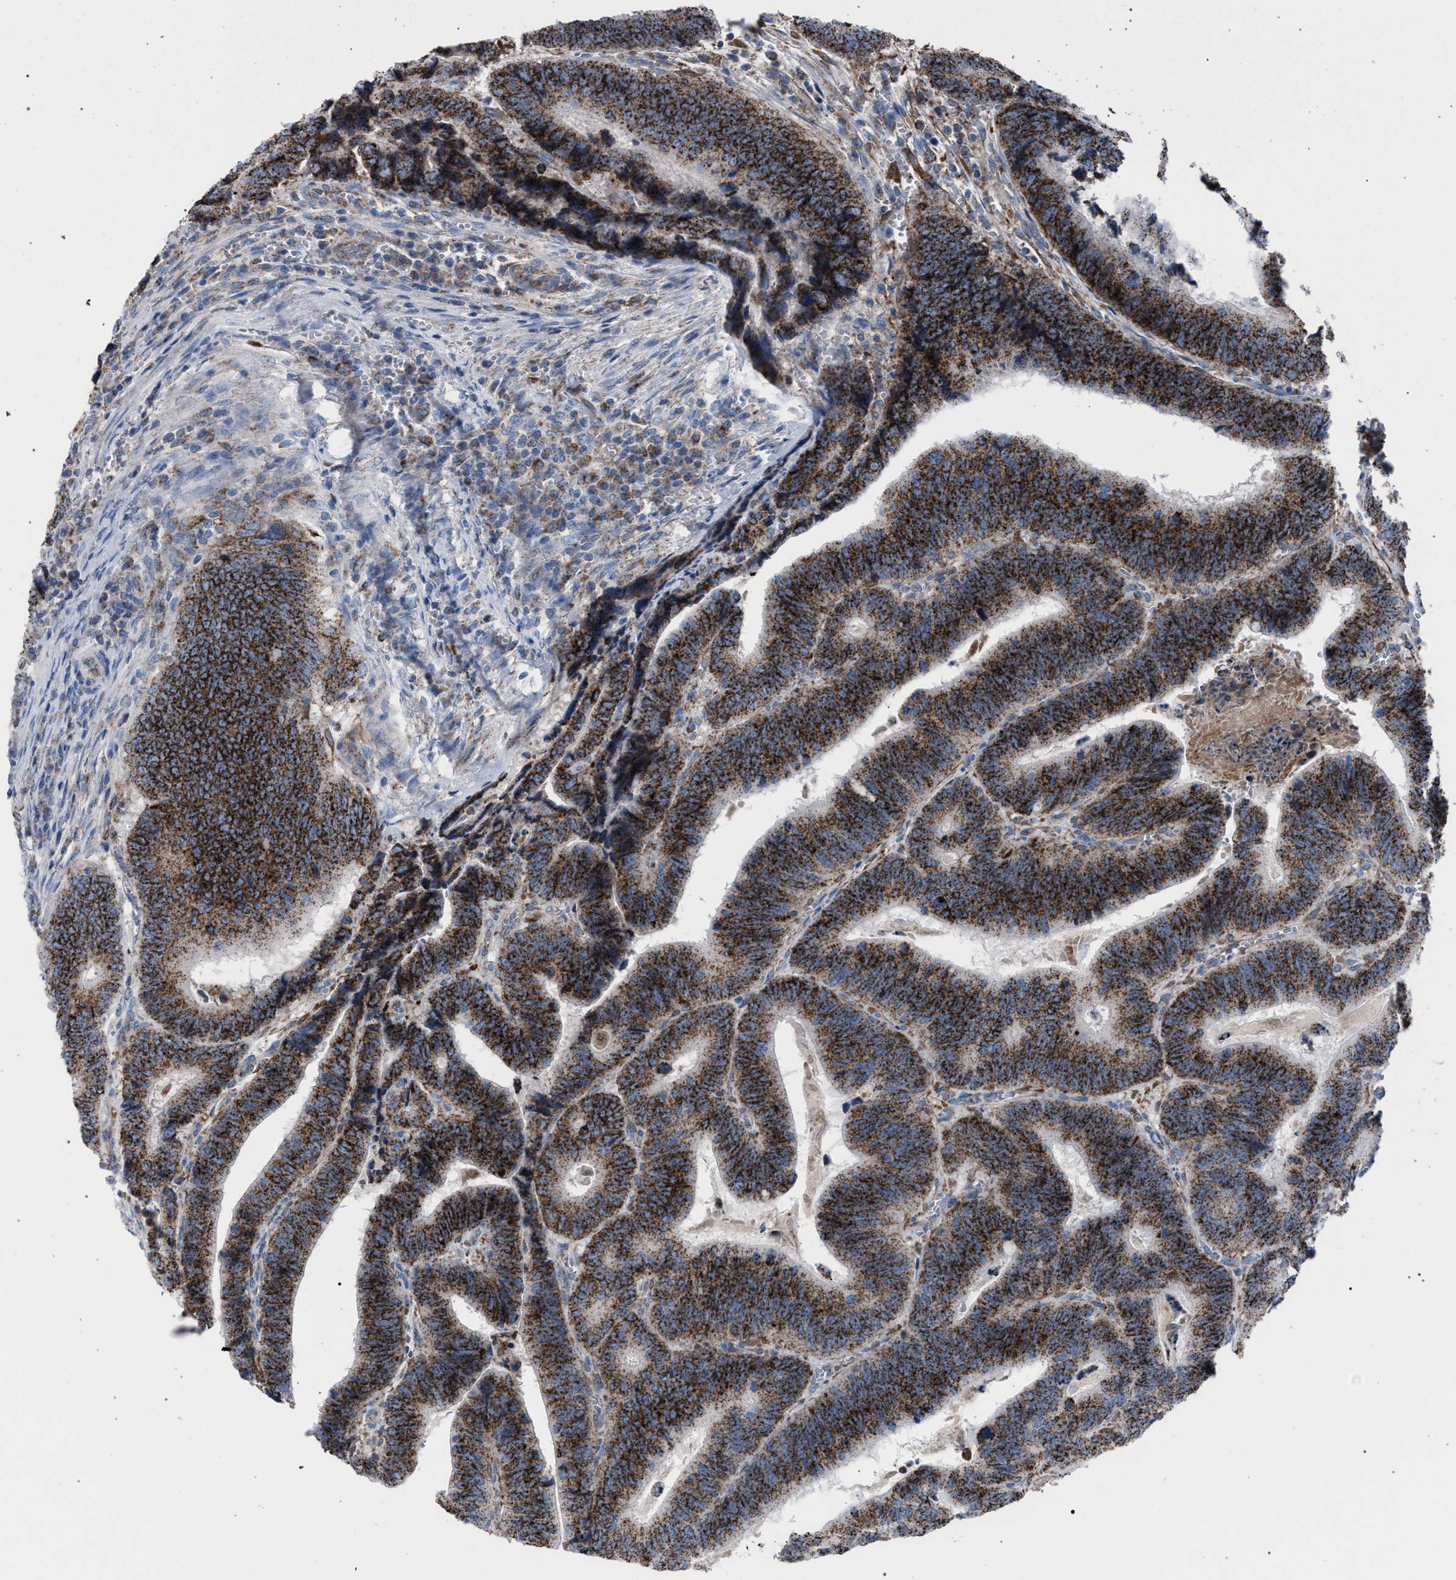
{"staining": {"intensity": "strong", "quantity": ">75%", "location": "cytoplasmic/membranous"}, "tissue": "colorectal cancer", "cell_type": "Tumor cells", "image_type": "cancer", "snomed": [{"axis": "morphology", "description": "Inflammation, NOS"}, {"axis": "morphology", "description": "Adenocarcinoma, NOS"}, {"axis": "topography", "description": "Colon"}], "caption": "Strong cytoplasmic/membranous positivity for a protein is seen in approximately >75% of tumor cells of adenocarcinoma (colorectal) using immunohistochemistry.", "gene": "HSD17B4", "patient": {"sex": "male", "age": 72}}